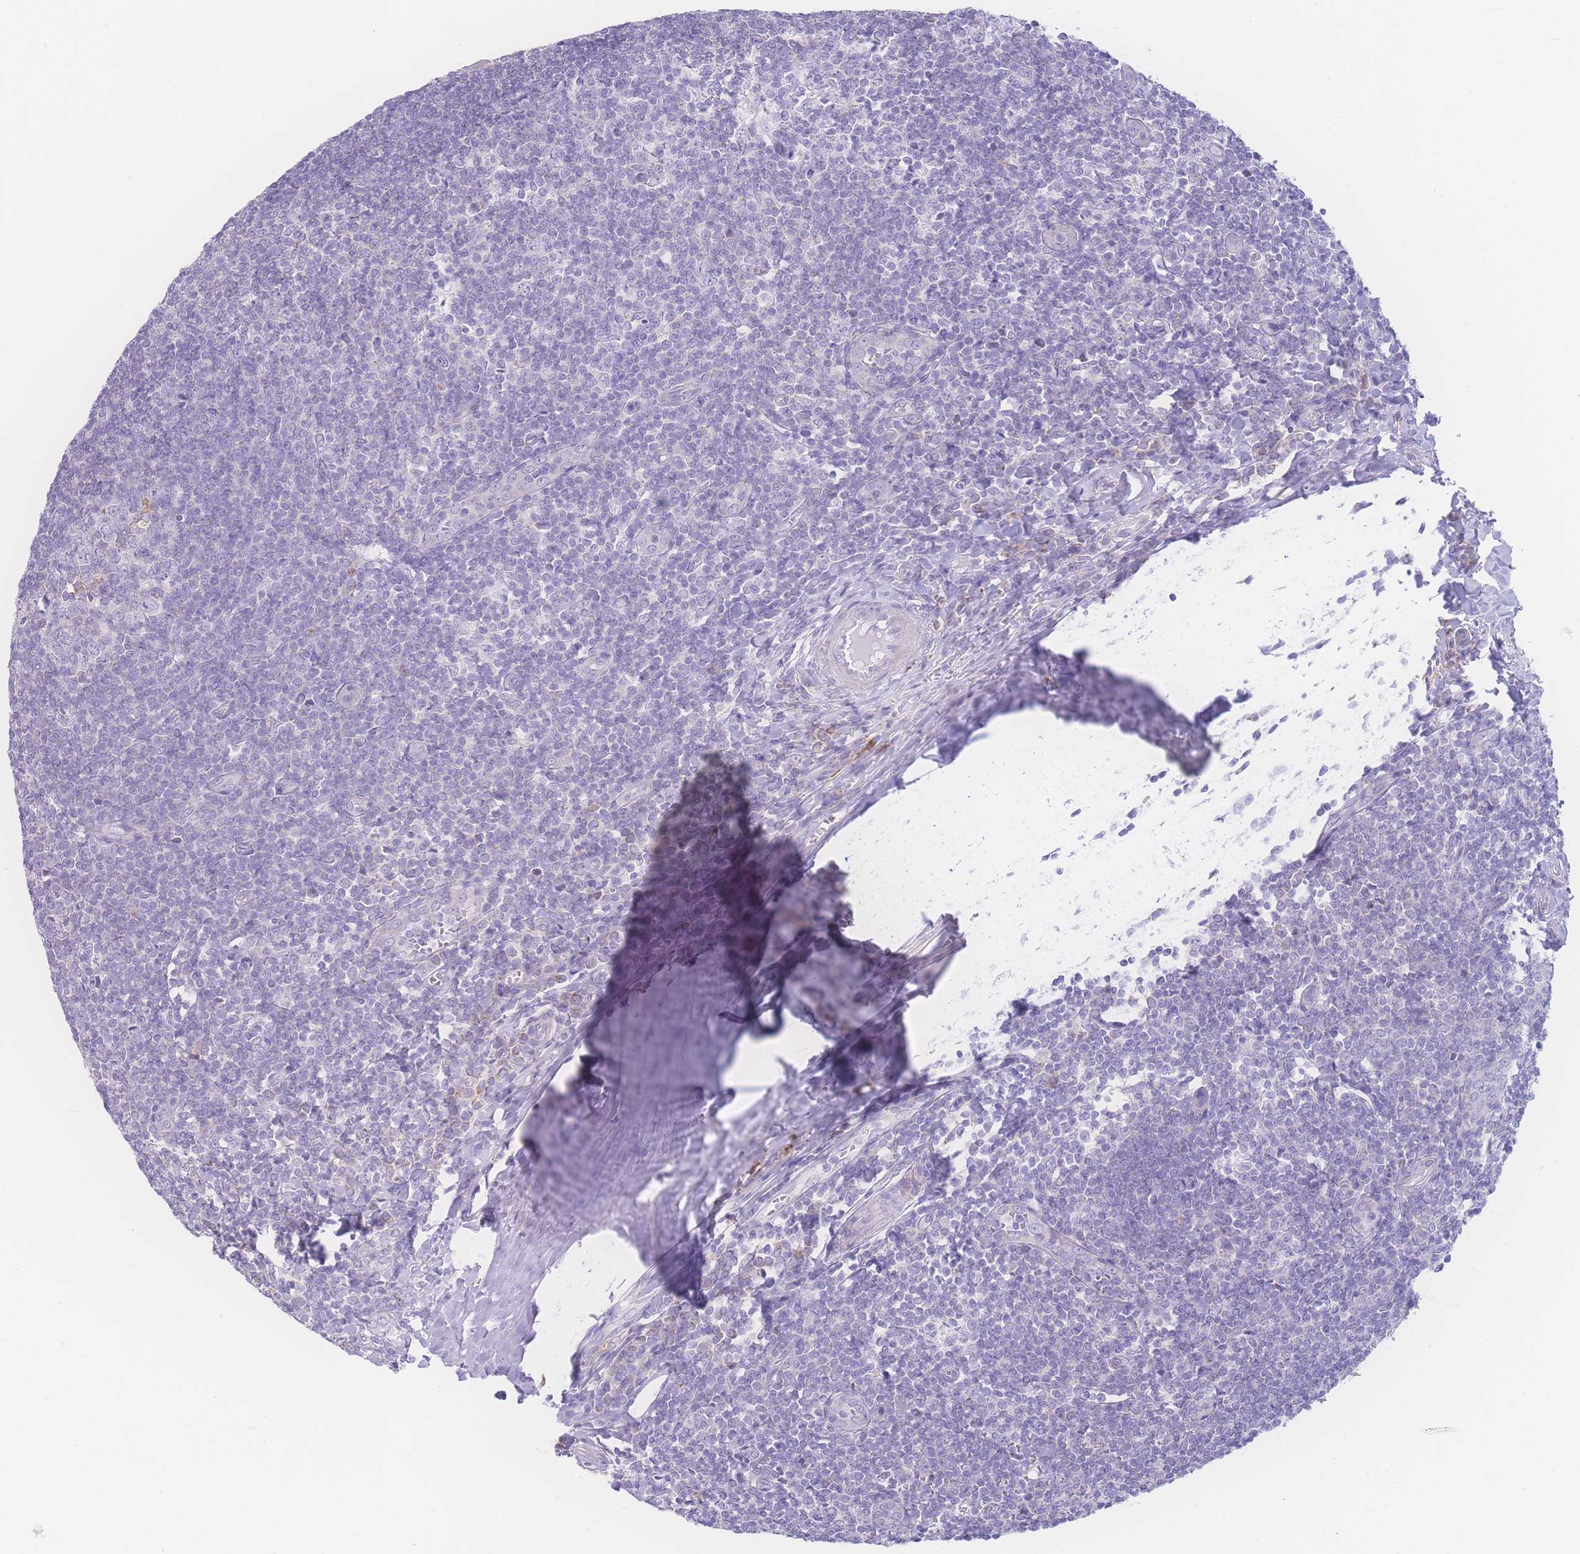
{"staining": {"intensity": "negative", "quantity": "none", "location": "none"}, "tissue": "tonsil", "cell_type": "Germinal center cells", "image_type": "normal", "snomed": [{"axis": "morphology", "description": "Normal tissue, NOS"}, {"axis": "topography", "description": "Tonsil"}], "caption": "The histopathology image demonstrates no staining of germinal center cells in unremarkable tonsil.", "gene": "NBEAL1", "patient": {"sex": "male", "age": 27}}